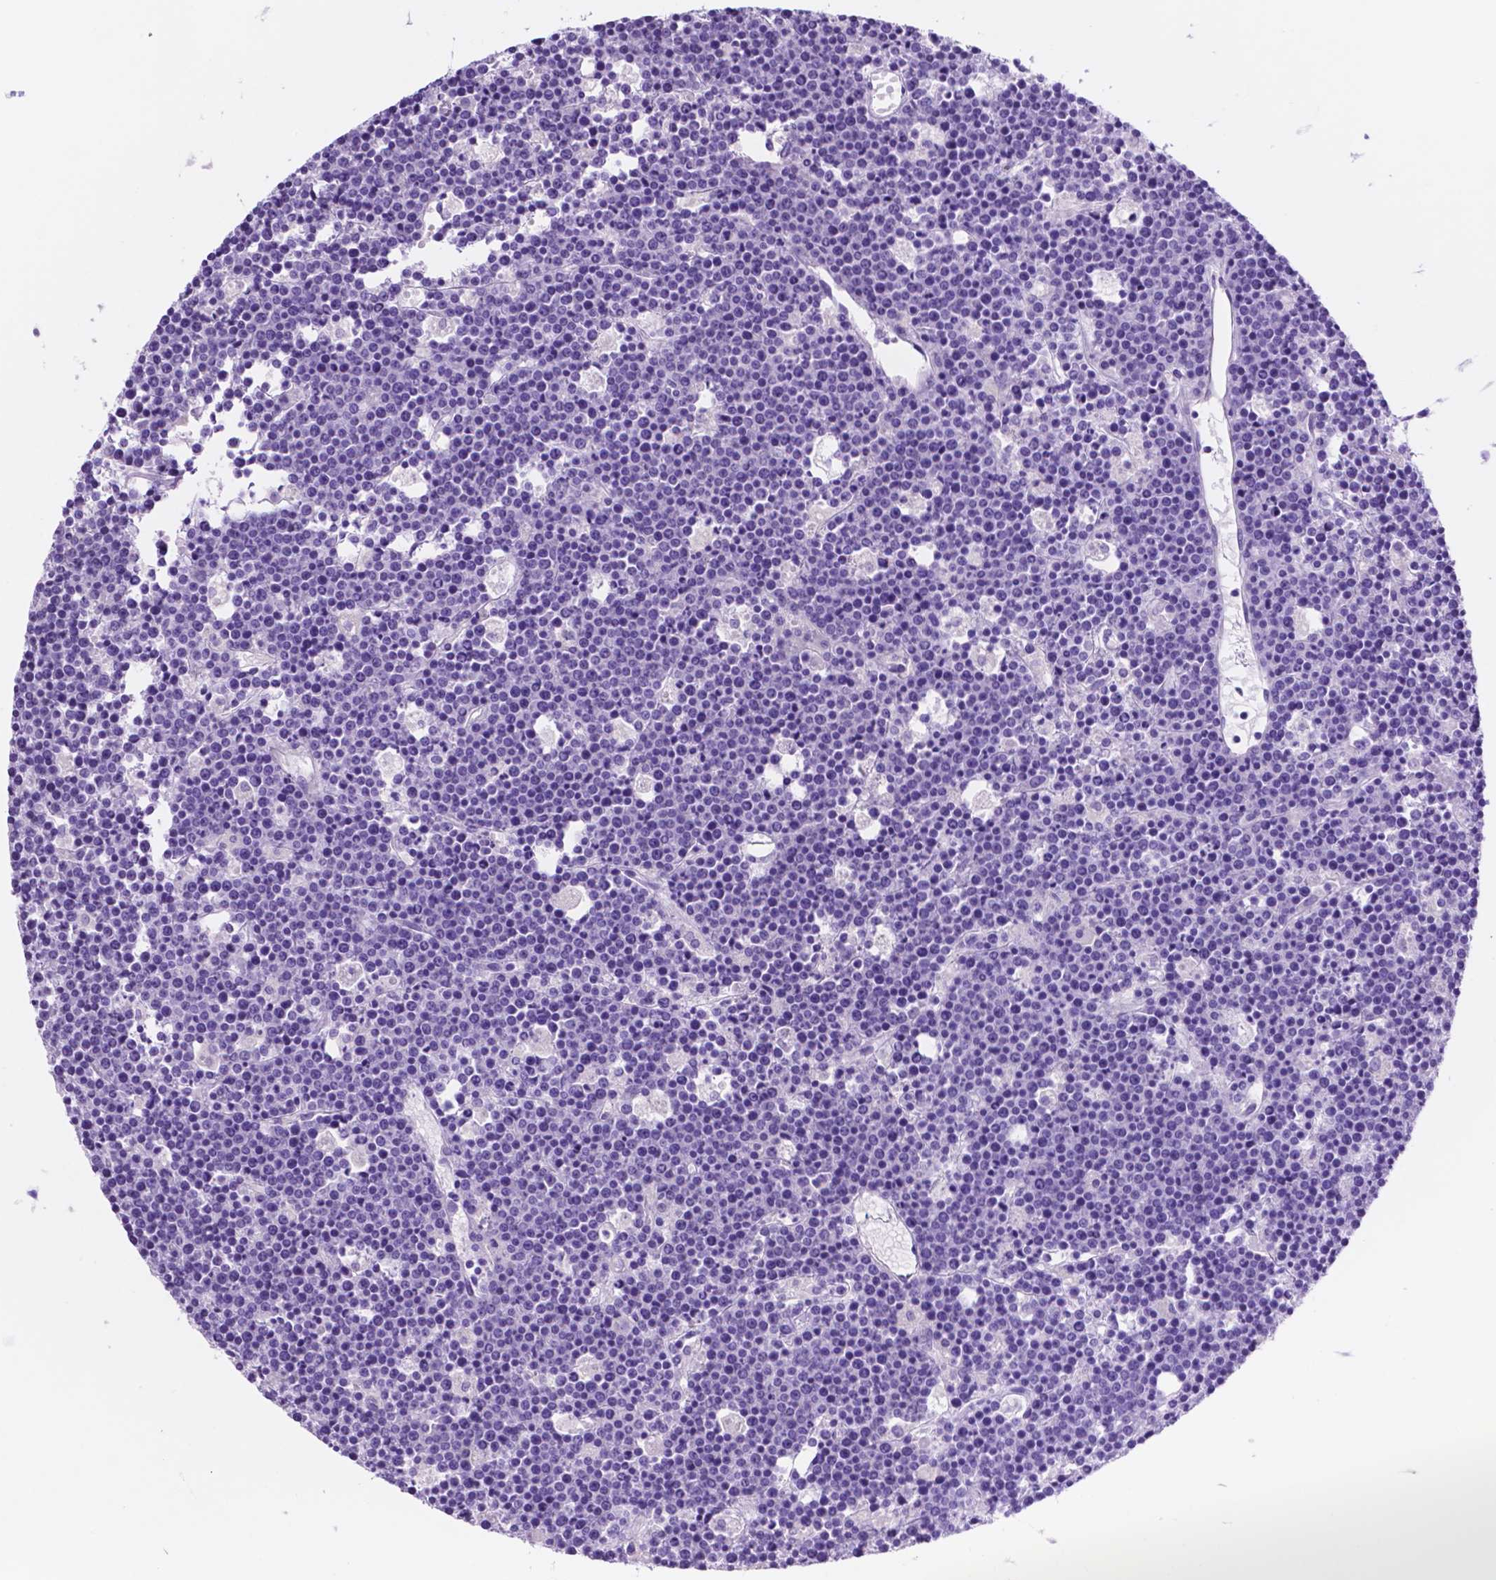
{"staining": {"intensity": "negative", "quantity": "none", "location": "none"}, "tissue": "lymphoma", "cell_type": "Tumor cells", "image_type": "cancer", "snomed": [{"axis": "morphology", "description": "Malignant lymphoma, non-Hodgkin's type, High grade"}, {"axis": "topography", "description": "Ovary"}], "caption": "Immunohistochemistry of lymphoma reveals no positivity in tumor cells.", "gene": "FOXB2", "patient": {"sex": "female", "age": 56}}